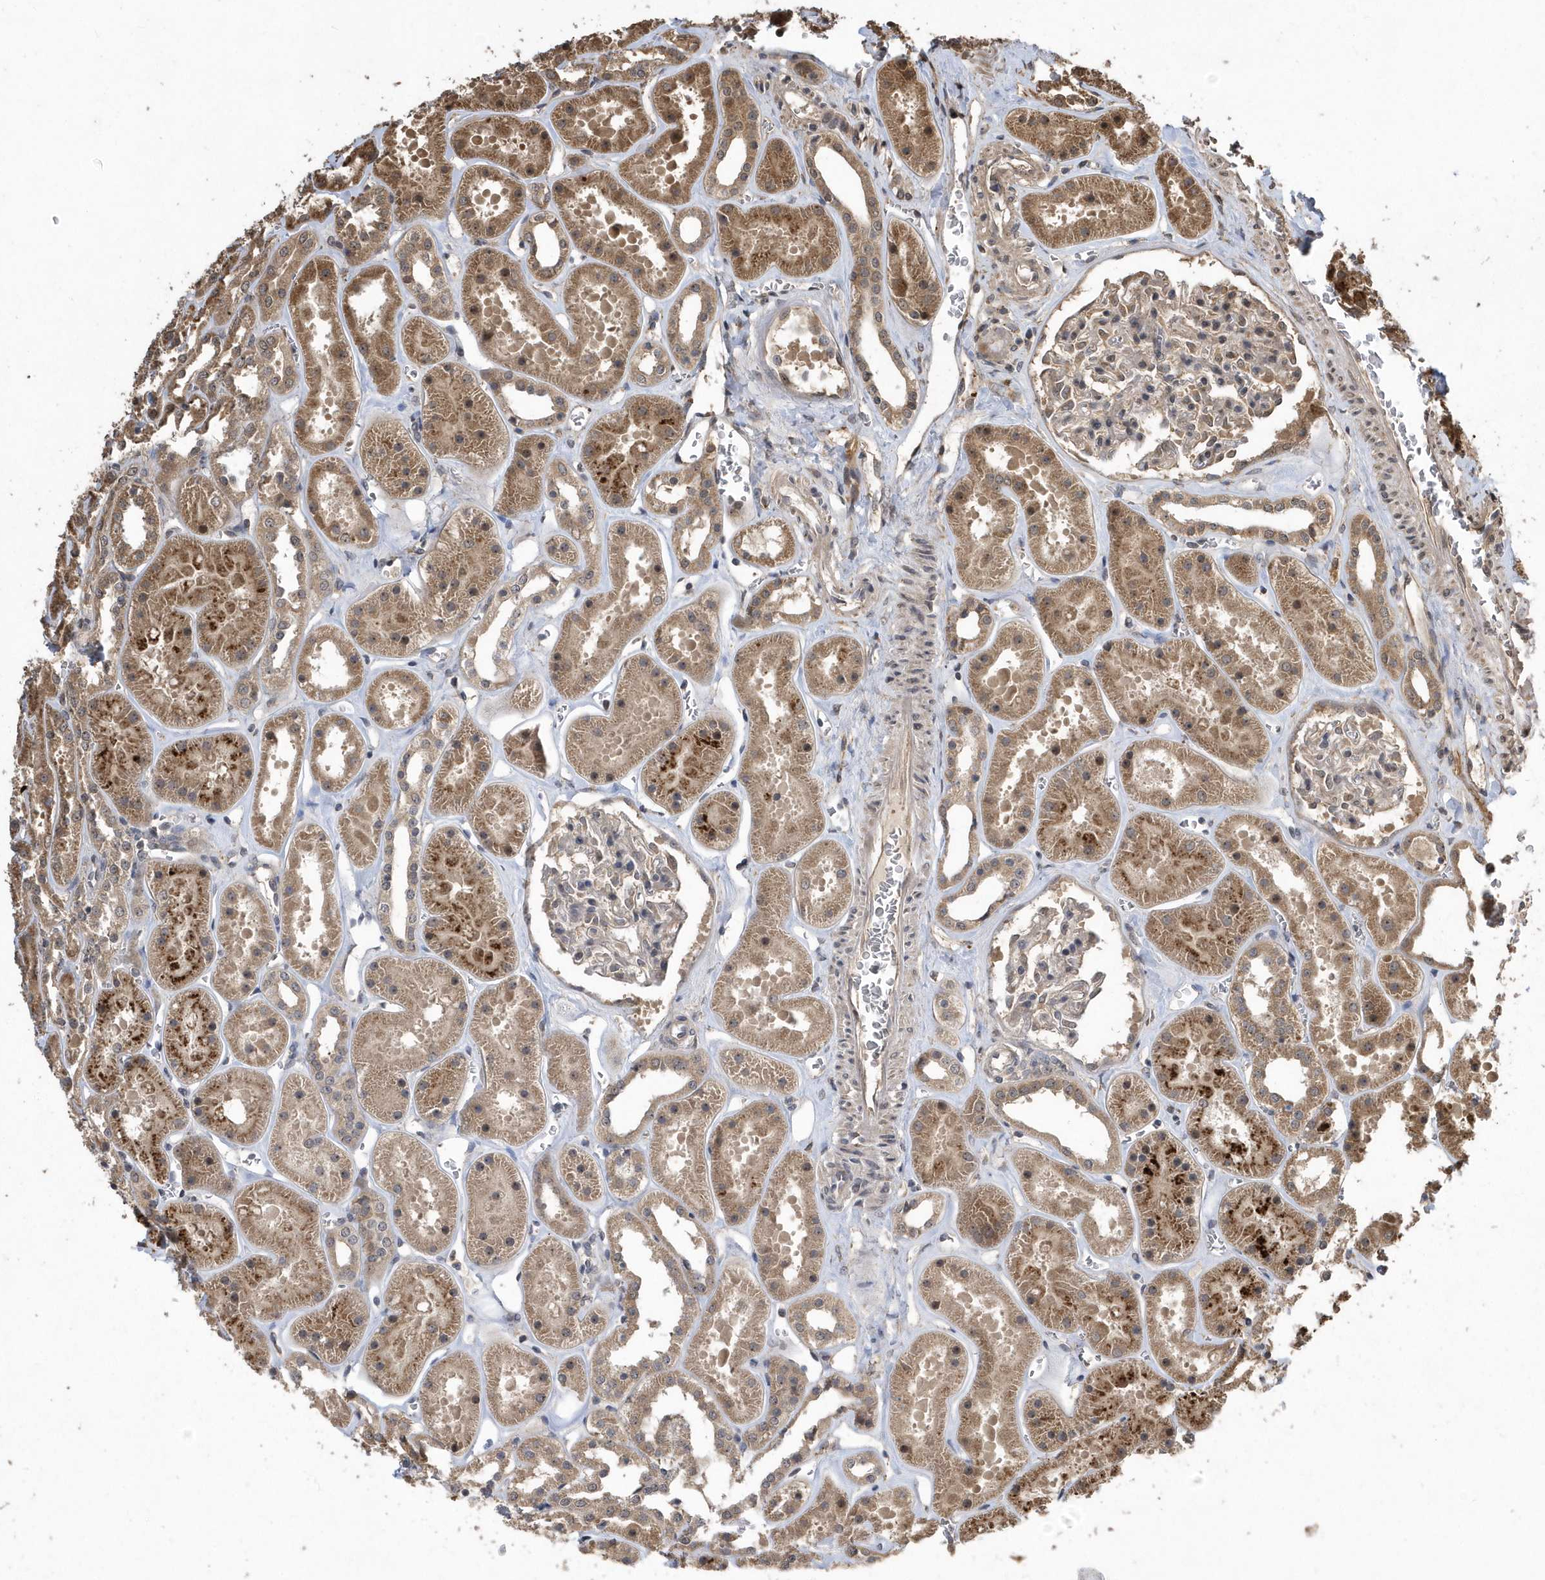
{"staining": {"intensity": "weak", "quantity": "<25%", "location": "cytoplasmic/membranous"}, "tissue": "kidney", "cell_type": "Cells in glomeruli", "image_type": "normal", "snomed": [{"axis": "morphology", "description": "Normal tissue, NOS"}, {"axis": "topography", "description": "Kidney"}], "caption": "This histopathology image is of benign kidney stained with immunohistochemistry (IHC) to label a protein in brown with the nuclei are counter-stained blue. There is no expression in cells in glomeruli.", "gene": "WASHC5", "patient": {"sex": "female", "age": 41}}